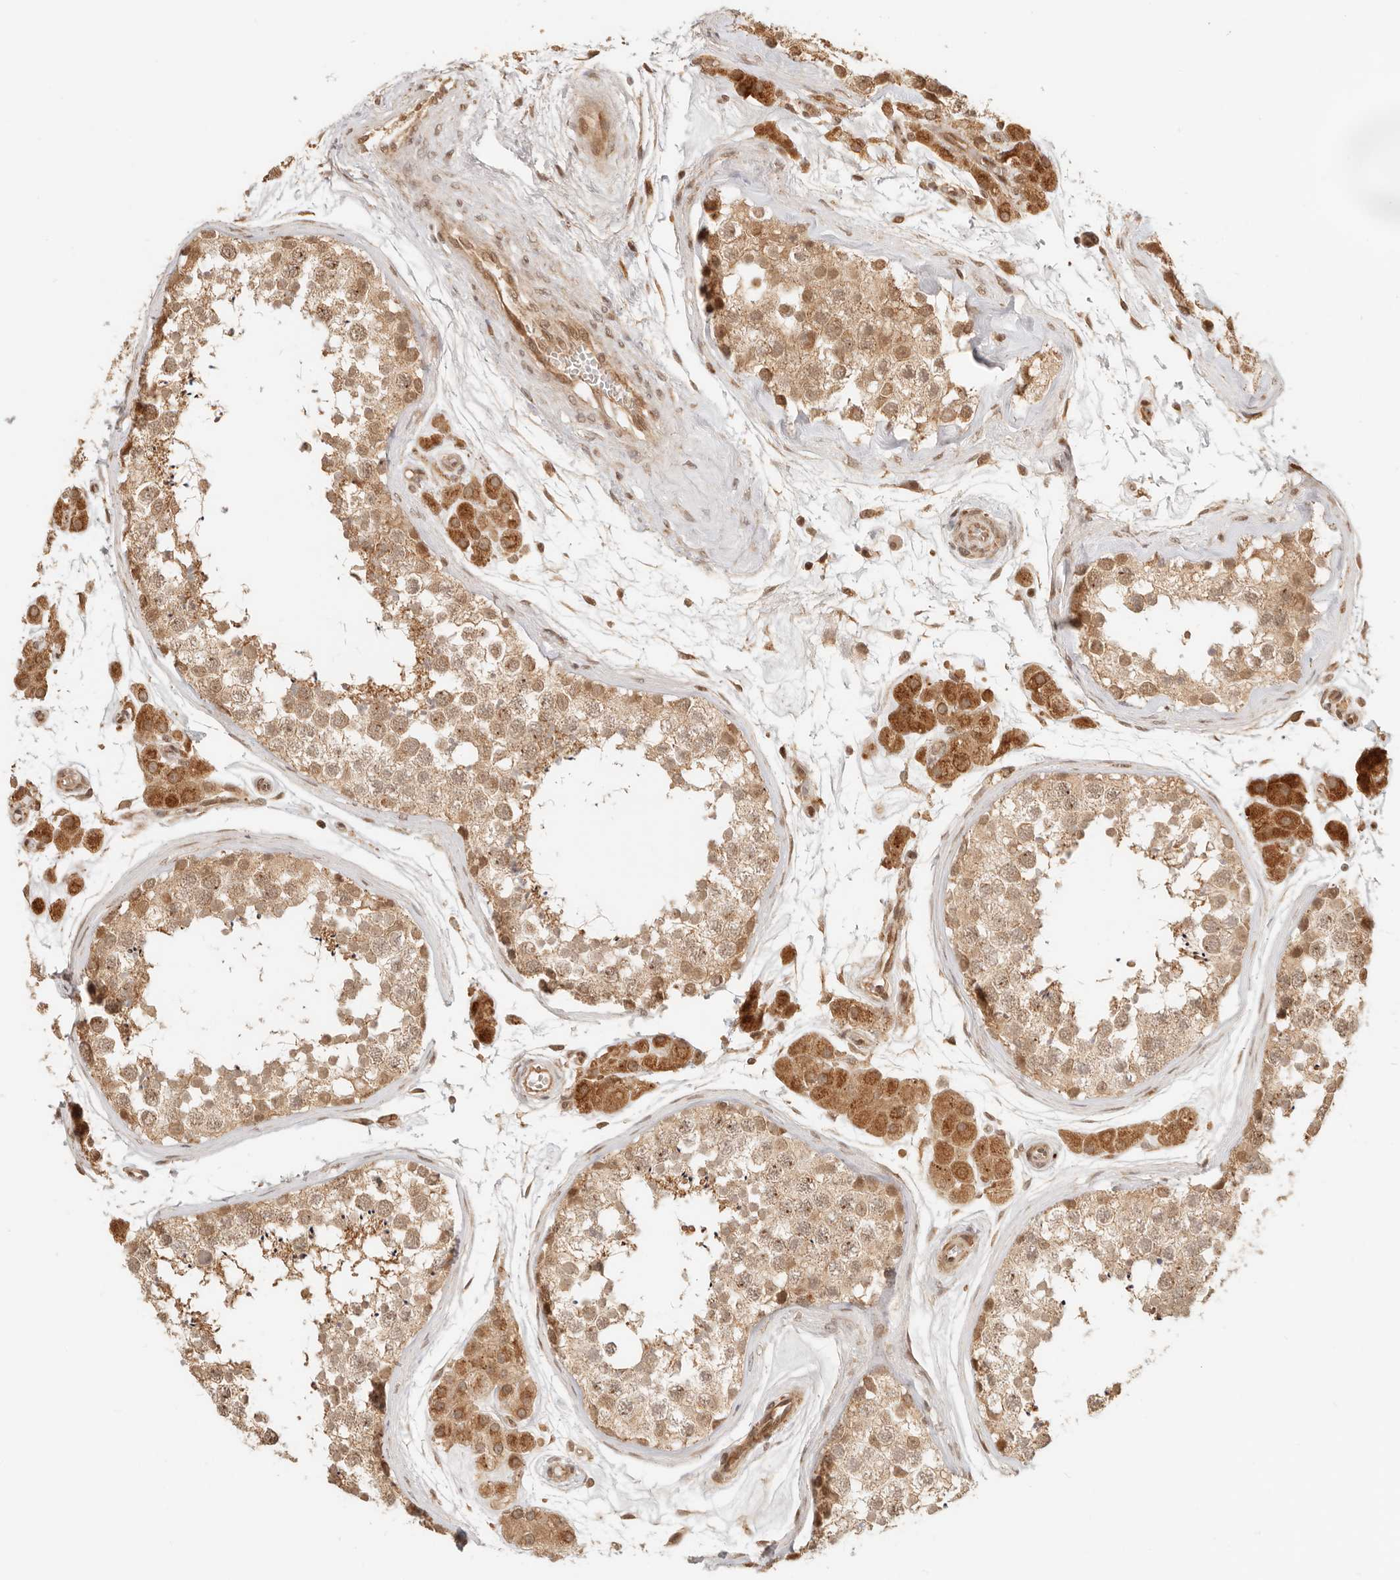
{"staining": {"intensity": "moderate", "quantity": ">75%", "location": "cytoplasmic/membranous,nuclear"}, "tissue": "testis", "cell_type": "Cells in seminiferous ducts", "image_type": "normal", "snomed": [{"axis": "morphology", "description": "Normal tissue, NOS"}, {"axis": "topography", "description": "Testis"}], "caption": "Unremarkable testis was stained to show a protein in brown. There is medium levels of moderate cytoplasmic/membranous,nuclear staining in approximately >75% of cells in seminiferous ducts. (Stains: DAB (3,3'-diaminobenzidine) in brown, nuclei in blue, Microscopy: brightfield microscopy at high magnification).", "gene": "BAALC", "patient": {"sex": "male", "age": 56}}